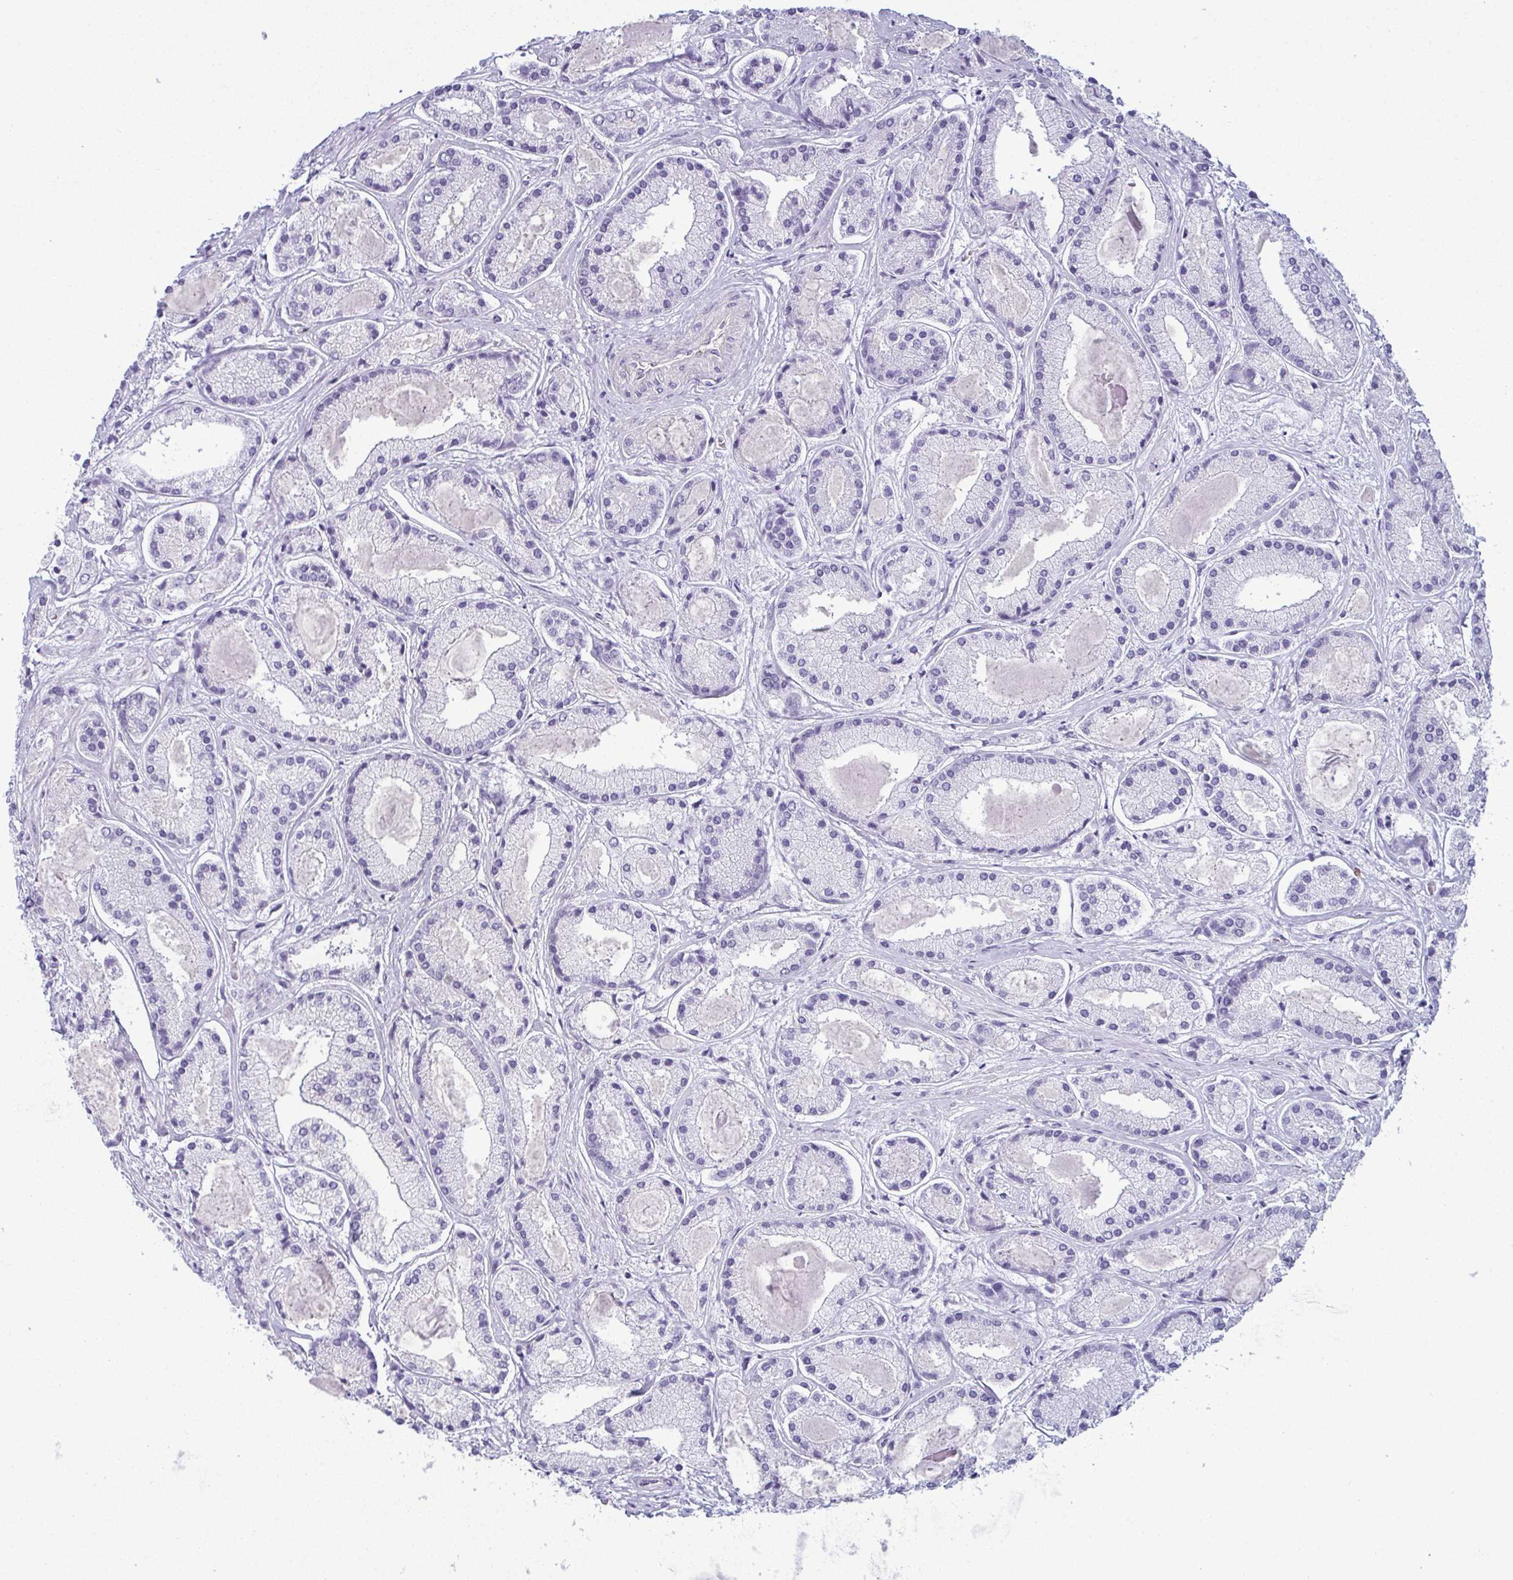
{"staining": {"intensity": "negative", "quantity": "none", "location": "none"}, "tissue": "prostate cancer", "cell_type": "Tumor cells", "image_type": "cancer", "snomed": [{"axis": "morphology", "description": "Adenocarcinoma, High grade"}, {"axis": "topography", "description": "Prostate"}], "caption": "High-grade adenocarcinoma (prostate) was stained to show a protein in brown. There is no significant staining in tumor cells.", "gene": "CDA", "patient": {"sex": "male", "age": 67}}